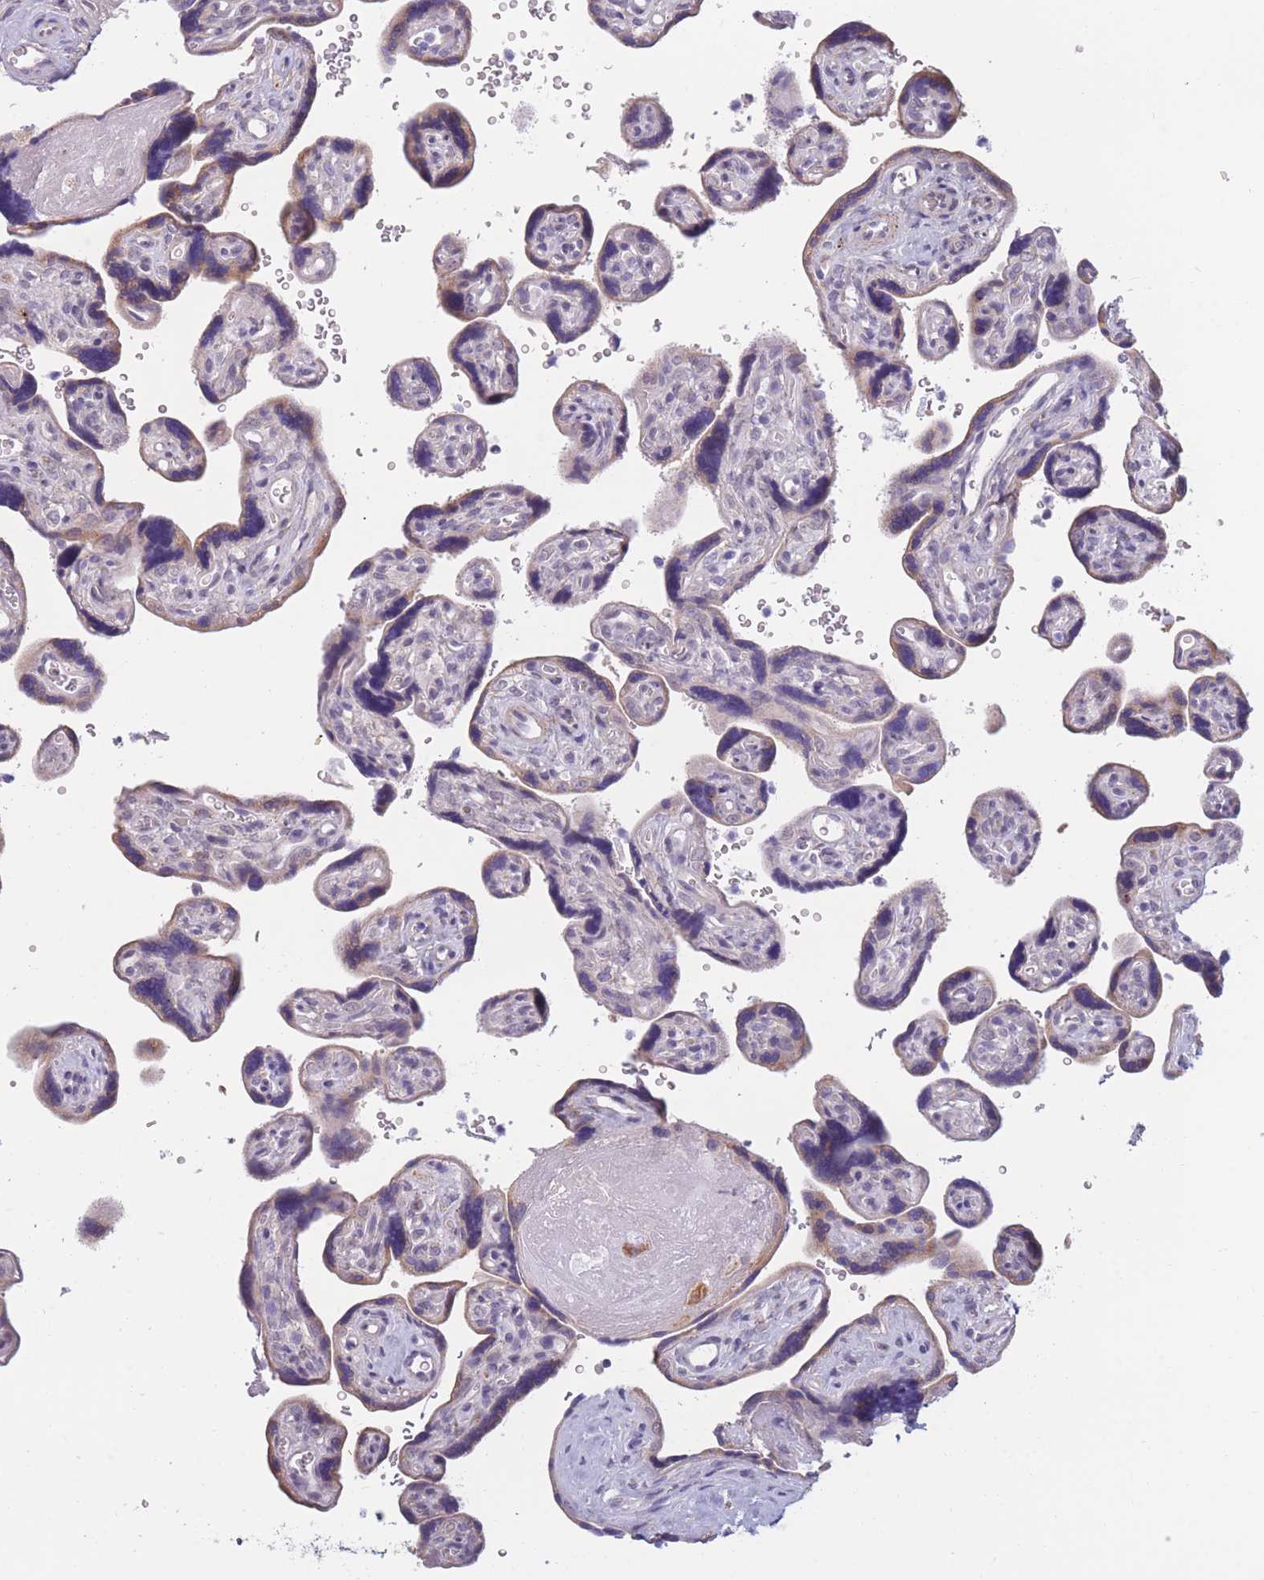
{"staining": {"intensity": "moderate", "quantity": ">75%", "location": "cytoplasmic/membranous"}, "tissue": "placenta", "cell_type": "Decidual cells", "image_type": "normal", "snomed": [{"axis": "morphology", "description": "Normal tissue, NOS"}, {"axis": "topography", "description": "Placenta"}], "caption": "IHC (DAB (3,3'-diaminobenzidine)) staining of benign human placenta reveals moderate cytoplasmic/membranous protein staining in approximately >75% of decidual cells.", "gene": "COL27A1", "patient": {"sex": "female", "age": 39}}